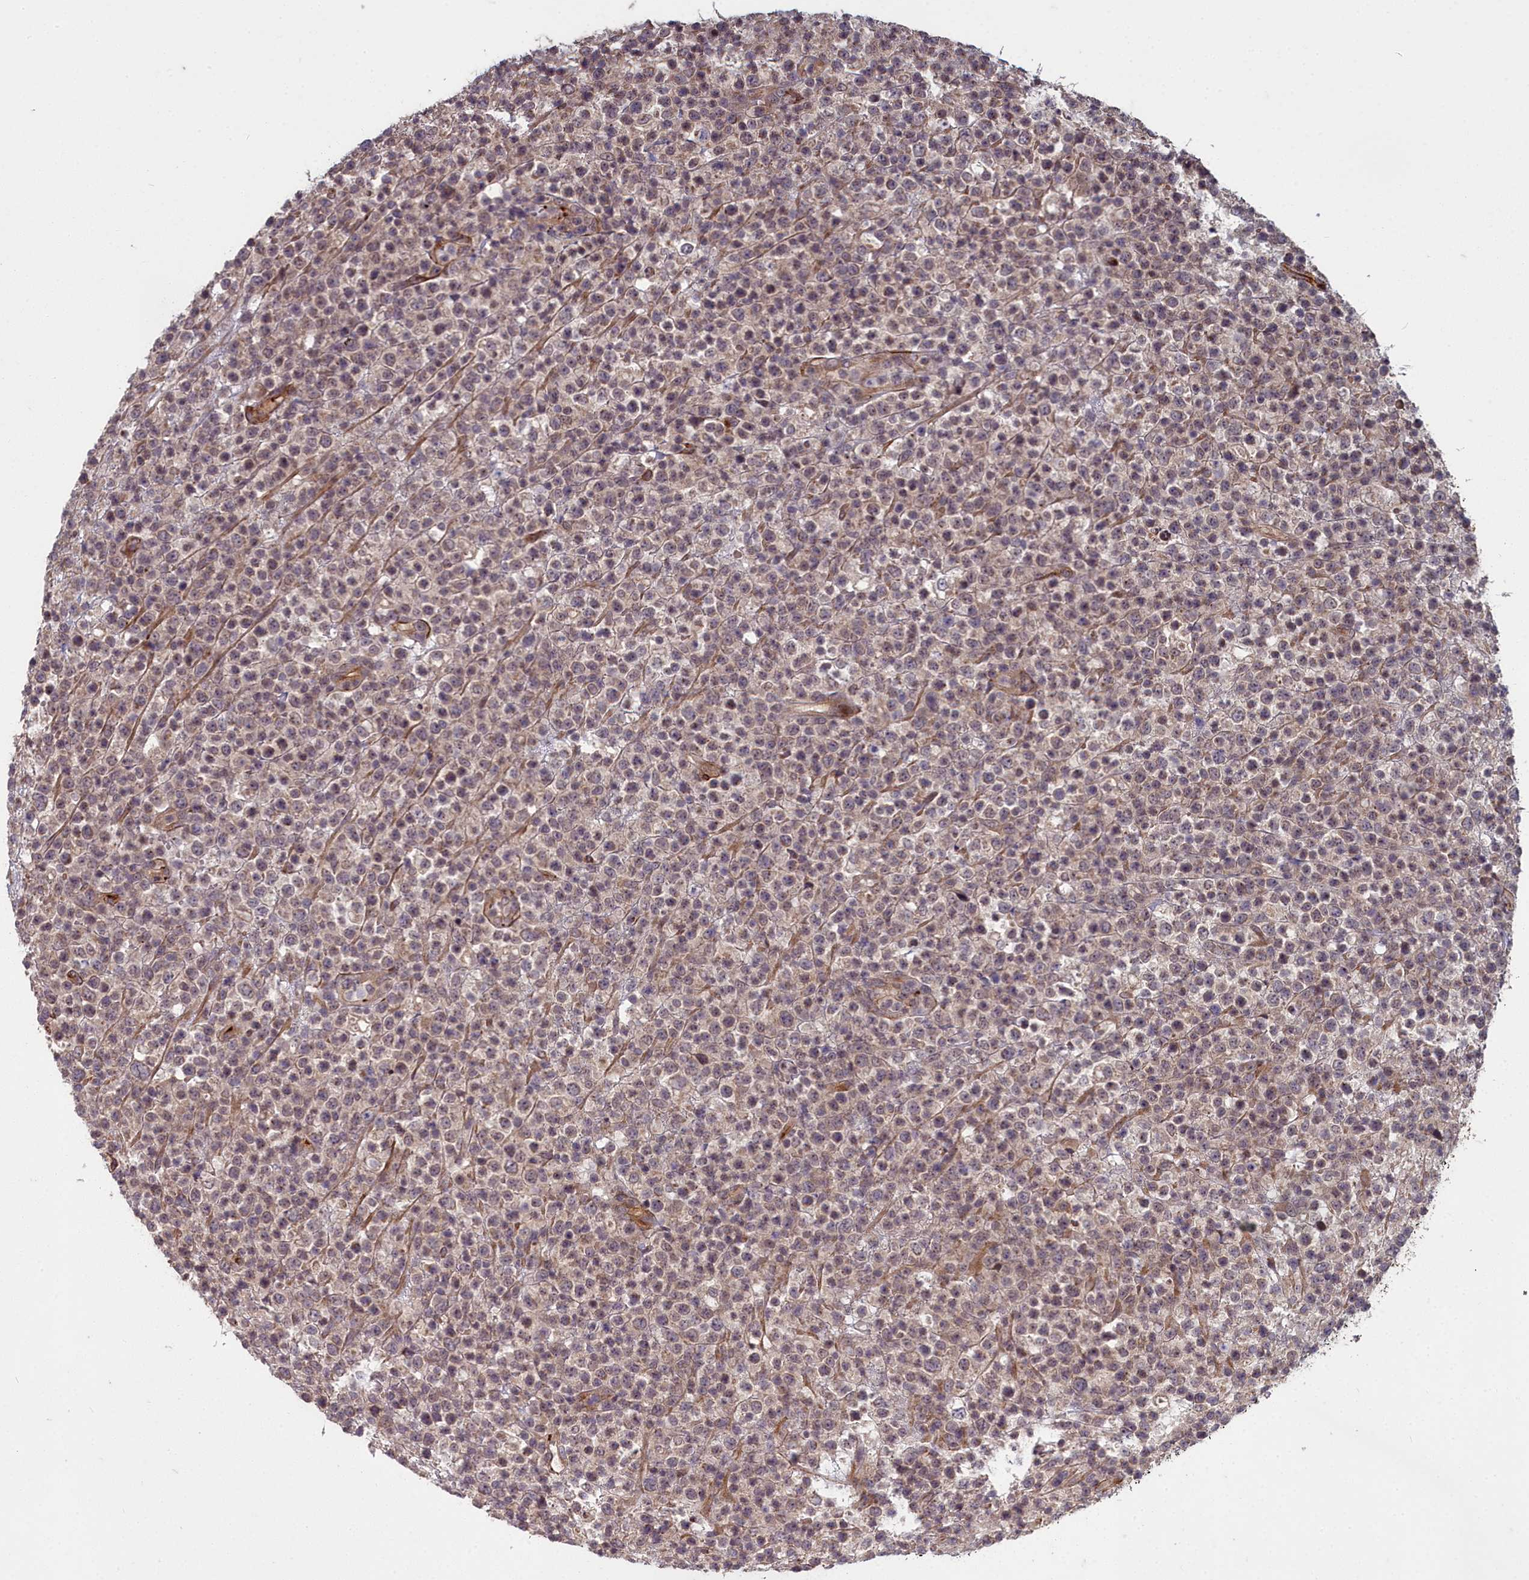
{"staining": {"intensity": "weak", "quantity": ">75%", "location": "cytoplasmic/membranous,nuclear"}, "tissue": "lymphoma", "cell_type": "Tumor cells", "image_type": "cancer", "snomed": [{"axis": "morphology", "description": "Malignant lymphoma, non-Hodgkin's type, High grade"}, {"axis": "topography", "description": "Colon"}], "caption": "Immunohistochemistry (IHC) image of neoplastic tissue: high-grade malignant lymphoma, non-Hodgkin's type stained using IHC shows low levels of weak protein expression localized specifically in the cytoplasmic/membranous and nuclear of tumor cells, appearing as a cytoplasmic/membranous and nuclear brown color.", "gene": "TSPYL4", "patient": {"sex": "female", "age": 53}}